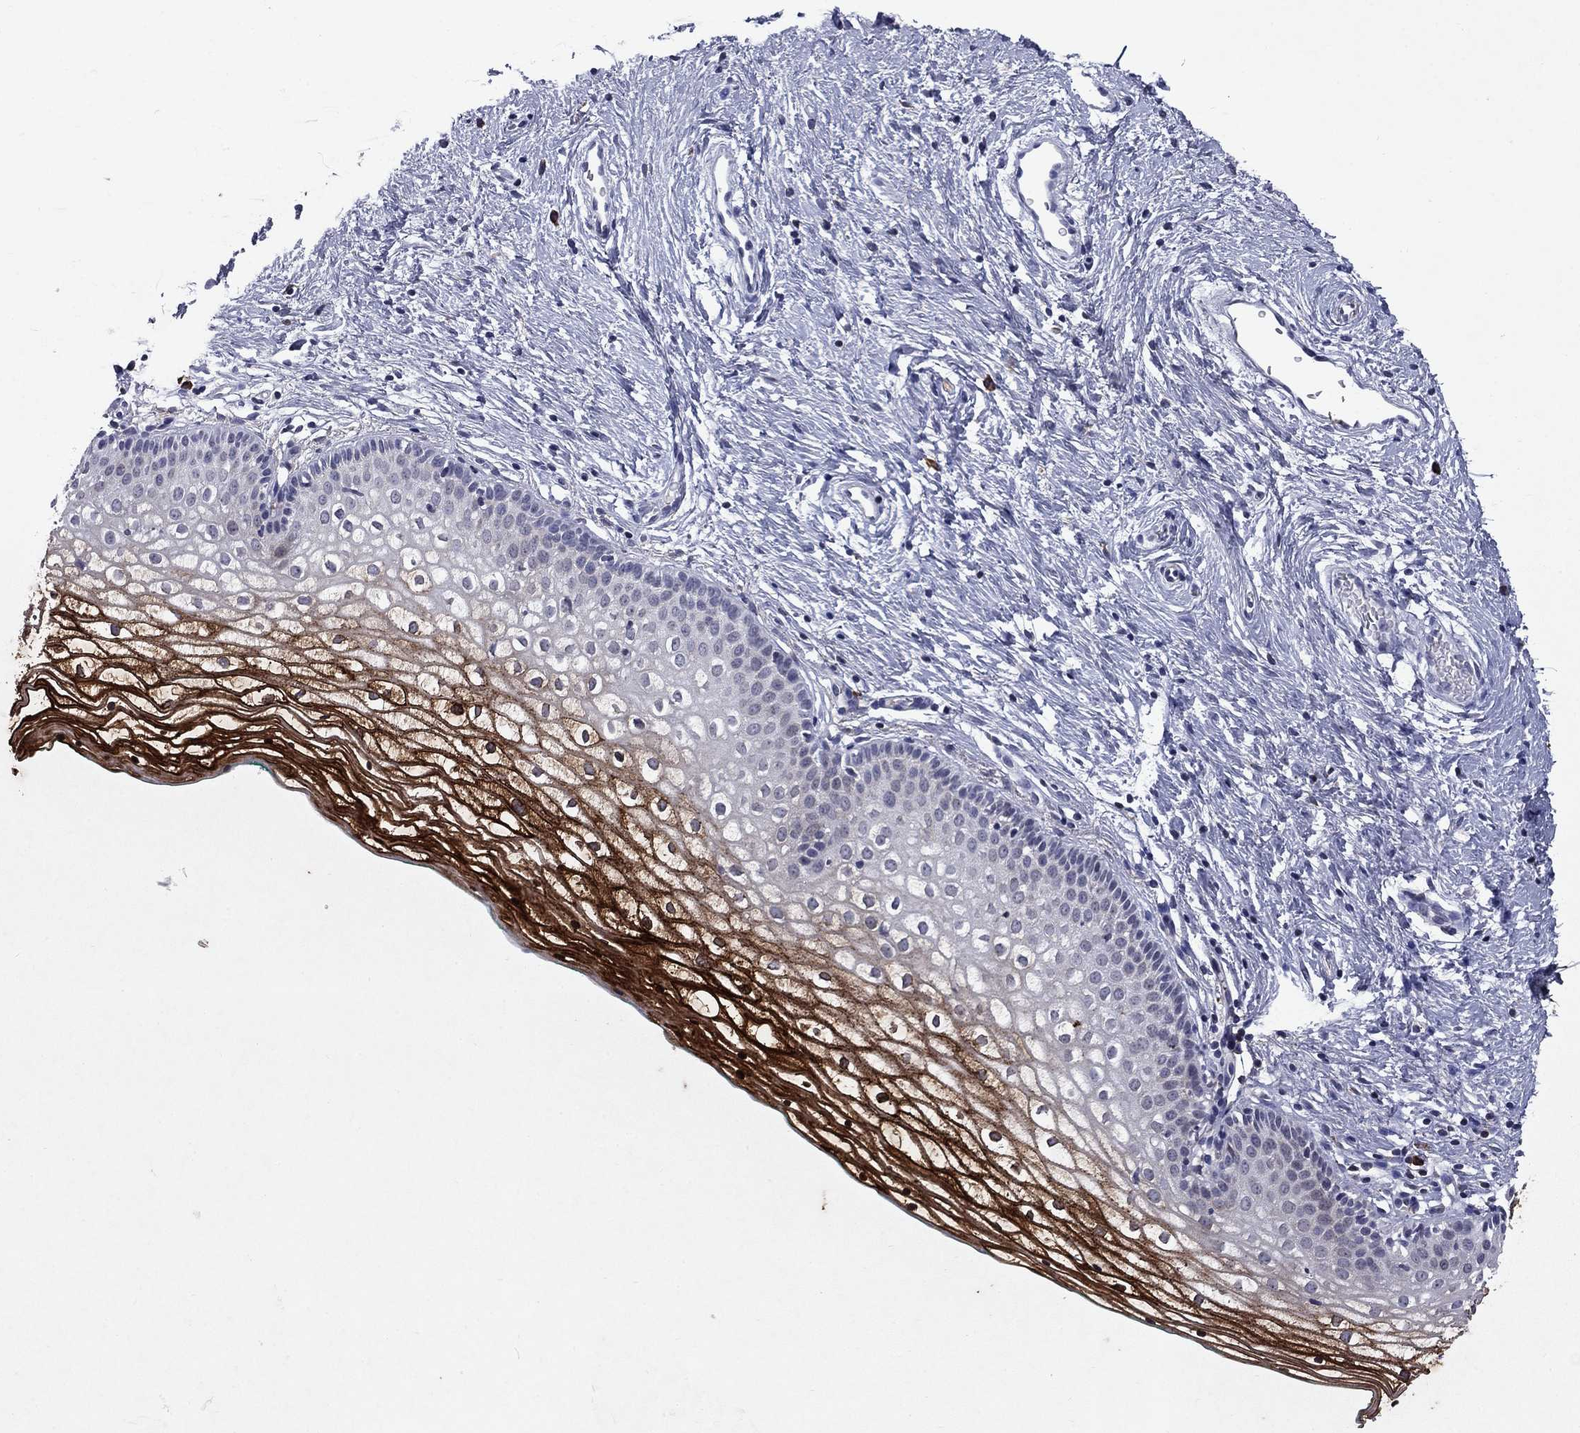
{"staining": {"intensity": "strong", "quantity": ">75%", "location": "cytoplasmic/membranous"}, "tissue": "vagina", "cell_type": "Squamous epithelial cells", "image_type": "normal", "snomed": [{"axis": "morphology", "description": "Normal tissue, NOS"}, {"axis": "topography", "description": "Vagina"}], "caption": "The immunohistochemical stain shows strong cytoplasmic/membranous expression in squamous epithelial cells of normal vagina.", "gene": "ECM1", "patient": {"sex": "female", "age": 36}}